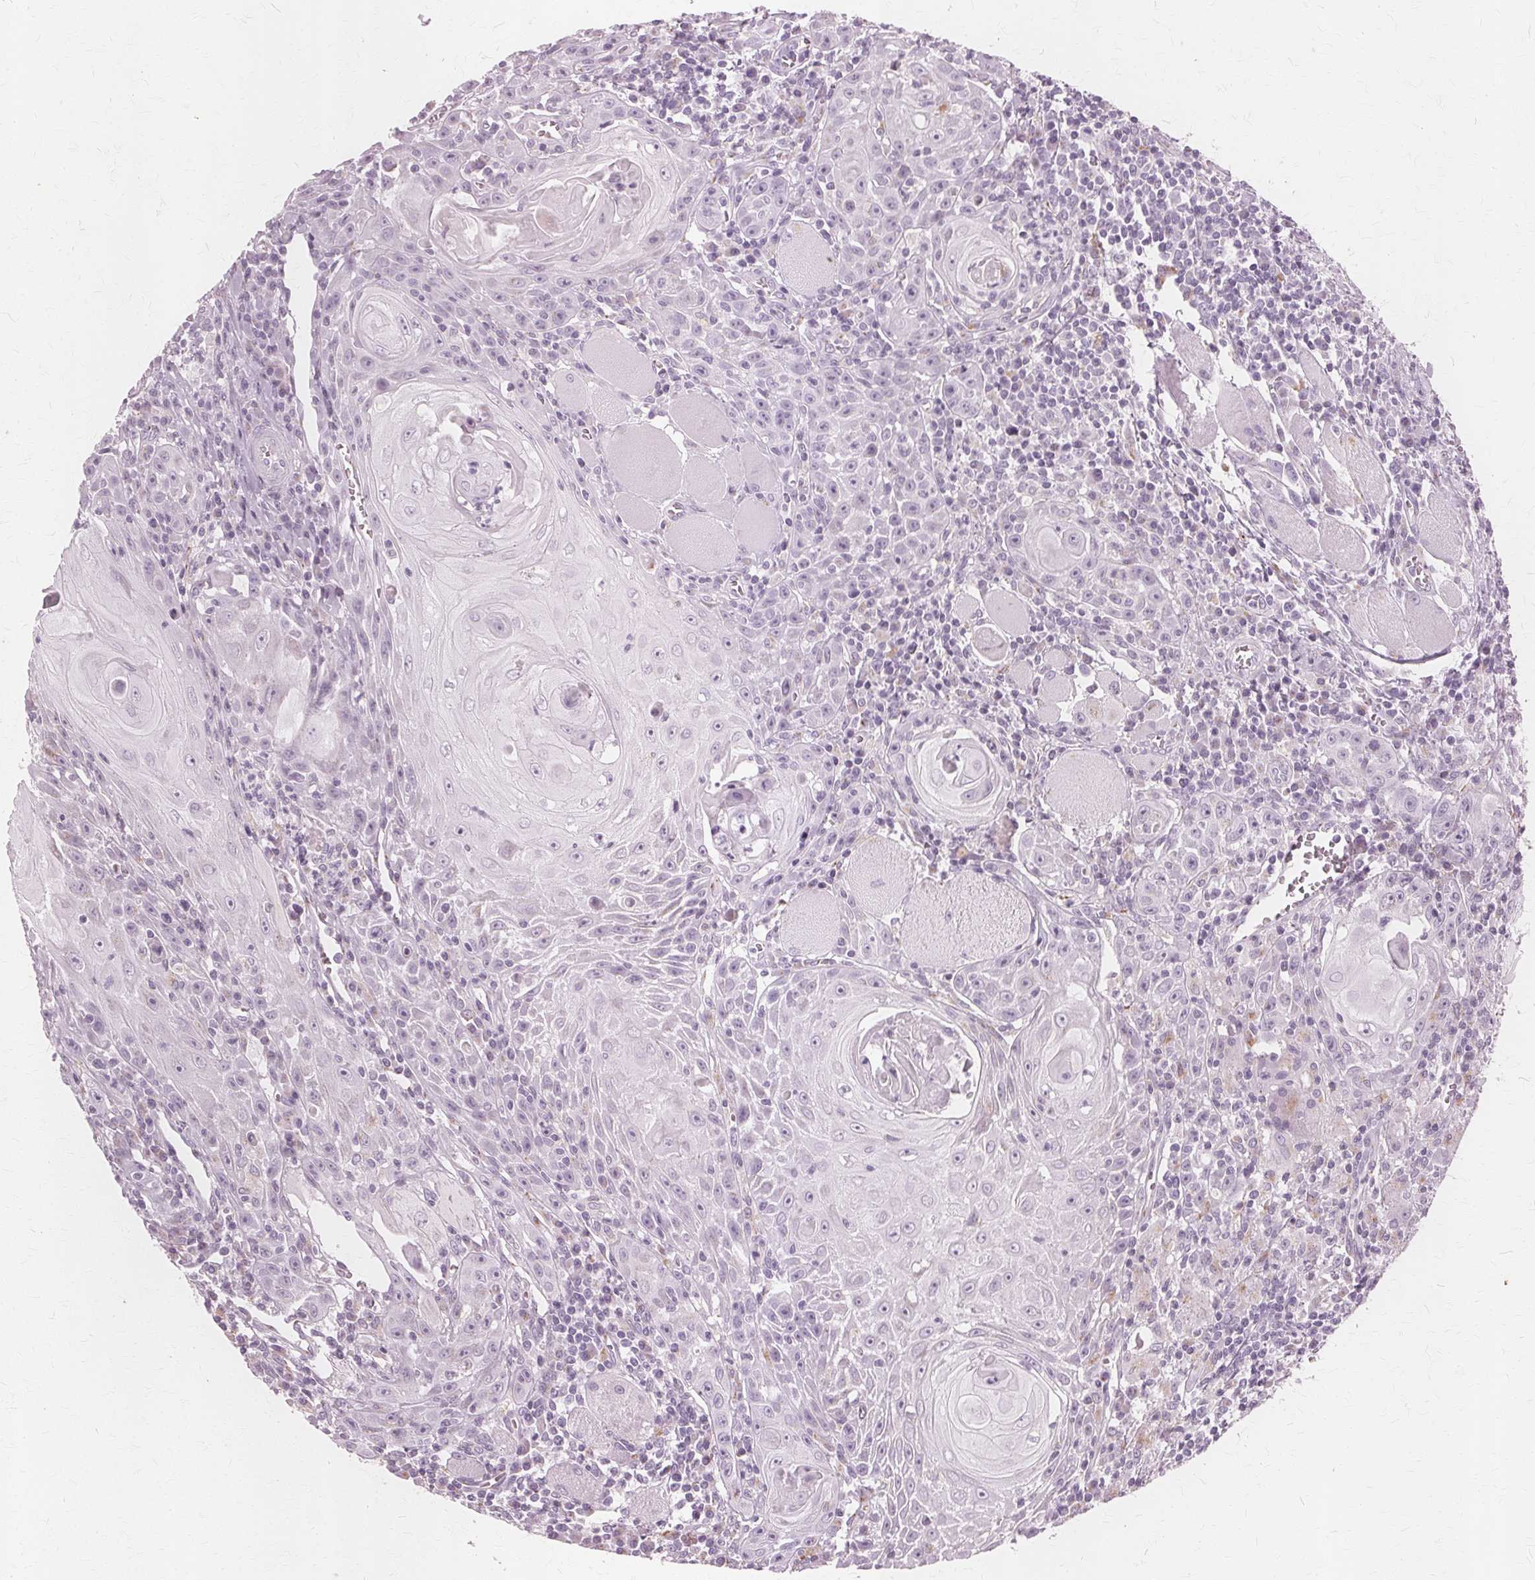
{"staining": {"intensity": "negative", "quantity": "none", "location": "none"}, "tissue": "head and neck cancer", "cell_type": "Tumor cells", "image_type": "cancer", "snomed": [{"axis": "morphology", "description": "Squamous cell carcinoma, NOS"}, {"axis": "topography", "description": "Head-Neck"}], "caption": "DAB (3,3'-diaminobenzidine) immunohistochemical staining of head and neck cancer (squamous cell carcinoma) reveals no significant staining in tumor cells. Nuclei are stained in blue.", "gene": "DNASE2", "patient": {"sex": "male", "age": 52}}